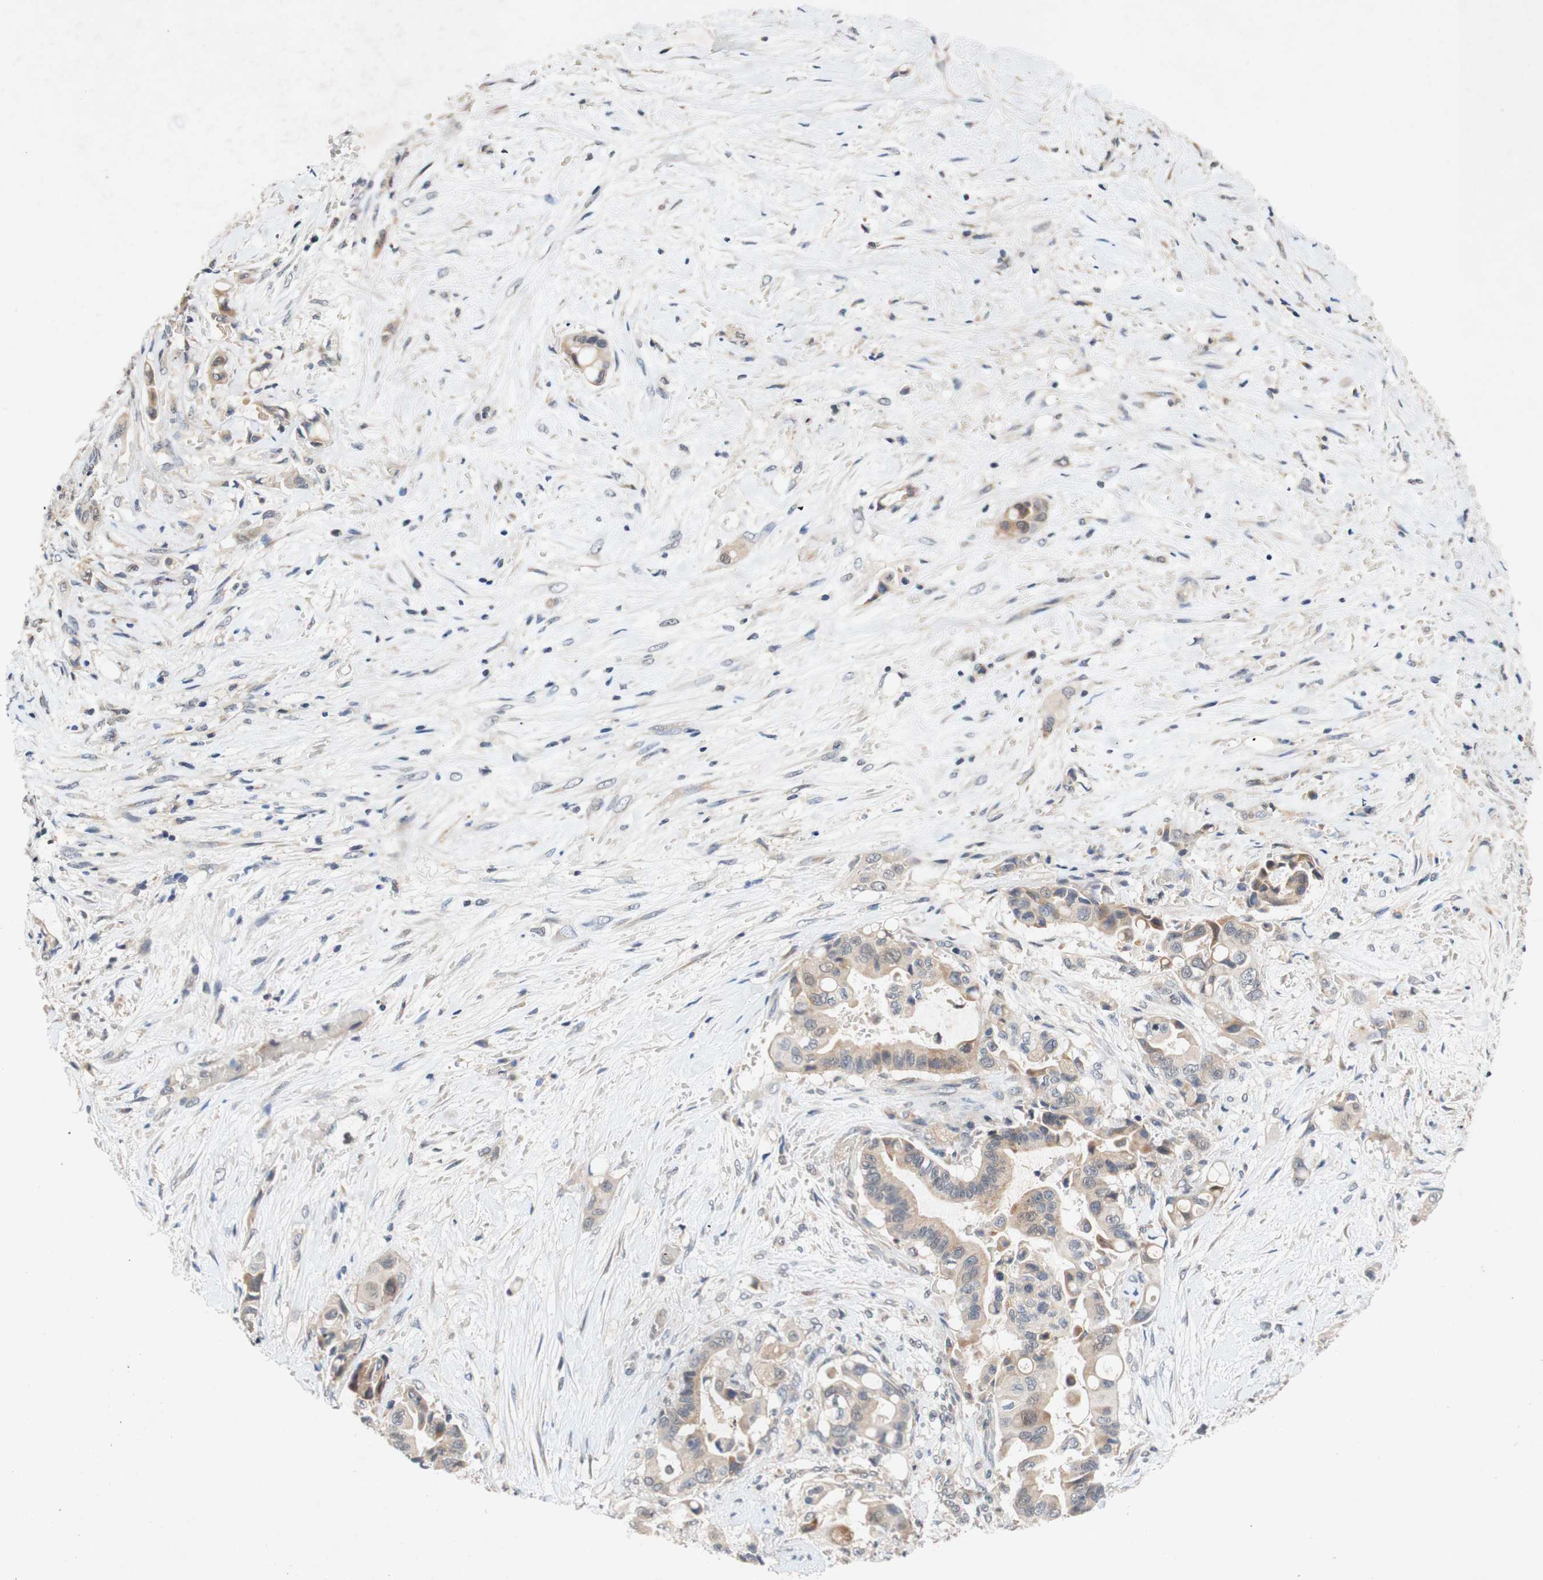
{"staining": {"intensity": "moderate", "quantity": ">75%", "location": "cytoplasmic/membranous"}, "tissue": "liver cancer", "cell_type": "Tumor cells", "image_type": "cancer", "snomed": [{"axis": "morphology", "description": "Cholangiocarcinoma"}, {"axis": "topography", "description": "Liver"}], "caption": "Immunohistochemical staining of cholangiocarcinoma (liver) reveals medium levels of moderate cytoplasmic/membranous staining in approximately >75% of tumor cells. (Brightfield microscopy of DAB IHC at high magnification).", "gene": "PIN1", "patient": {"sex": "female", "age": 61}}